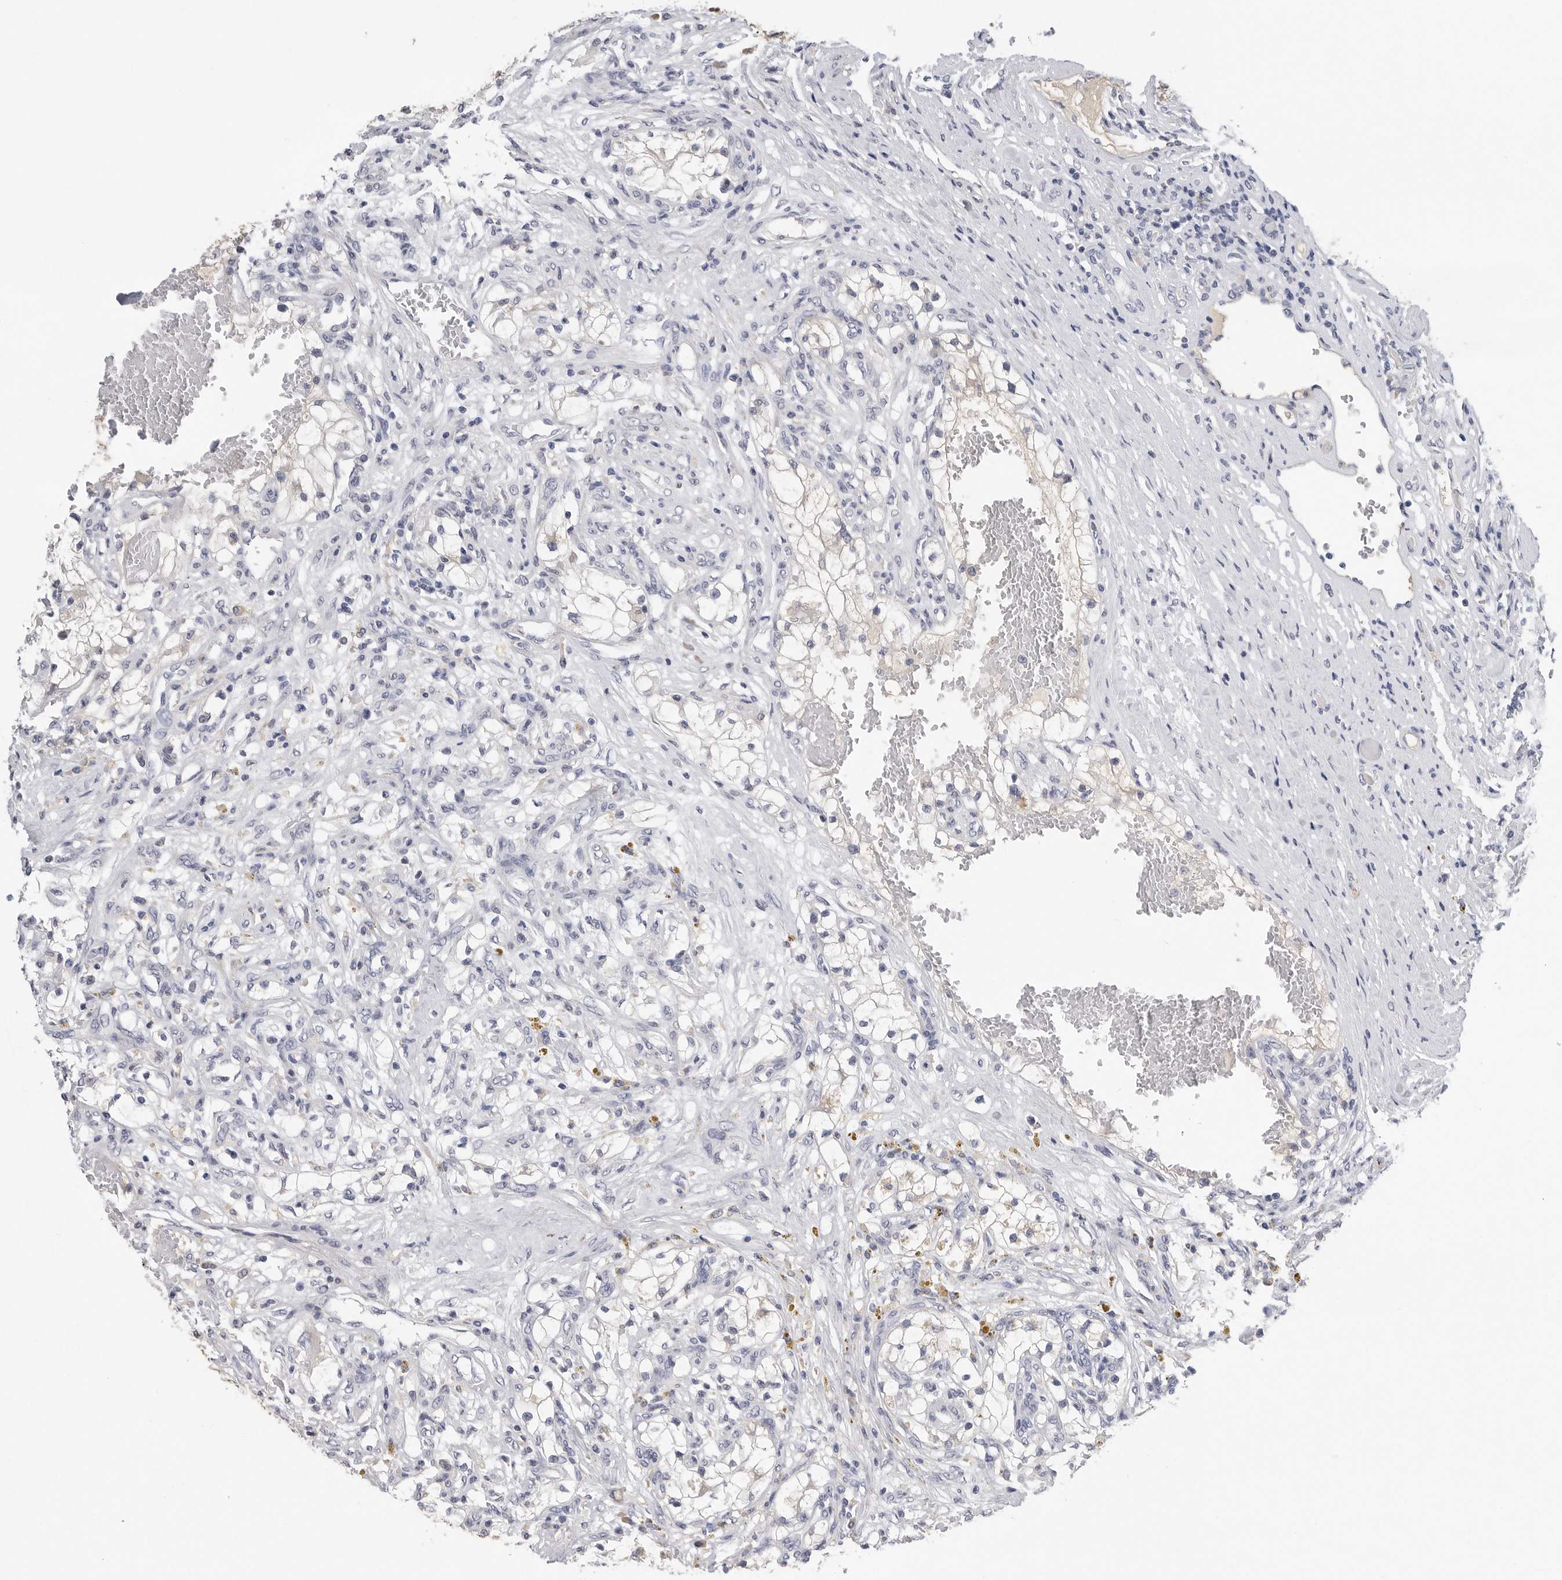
{"staining": {"intensity": "negative", "quantity": "none", "location": "none"}, "tissue": "renal cancer", "cell_type": "Tumor cells", "image_type": "cancer", "snomed": [{"axis": "morphology", "description": "Adenocarcinoma, NOS"}, {"axis": "topography", "description": "Kidney"}], "caption": "An IHC histopathology image of renal cancer (adenocarcinoma) is shown. There is no staining in tumor cells of renal cancer (adenocarcinoma).", "gene": "FABP6", "patient": {"sex": "male", "age": 68}}